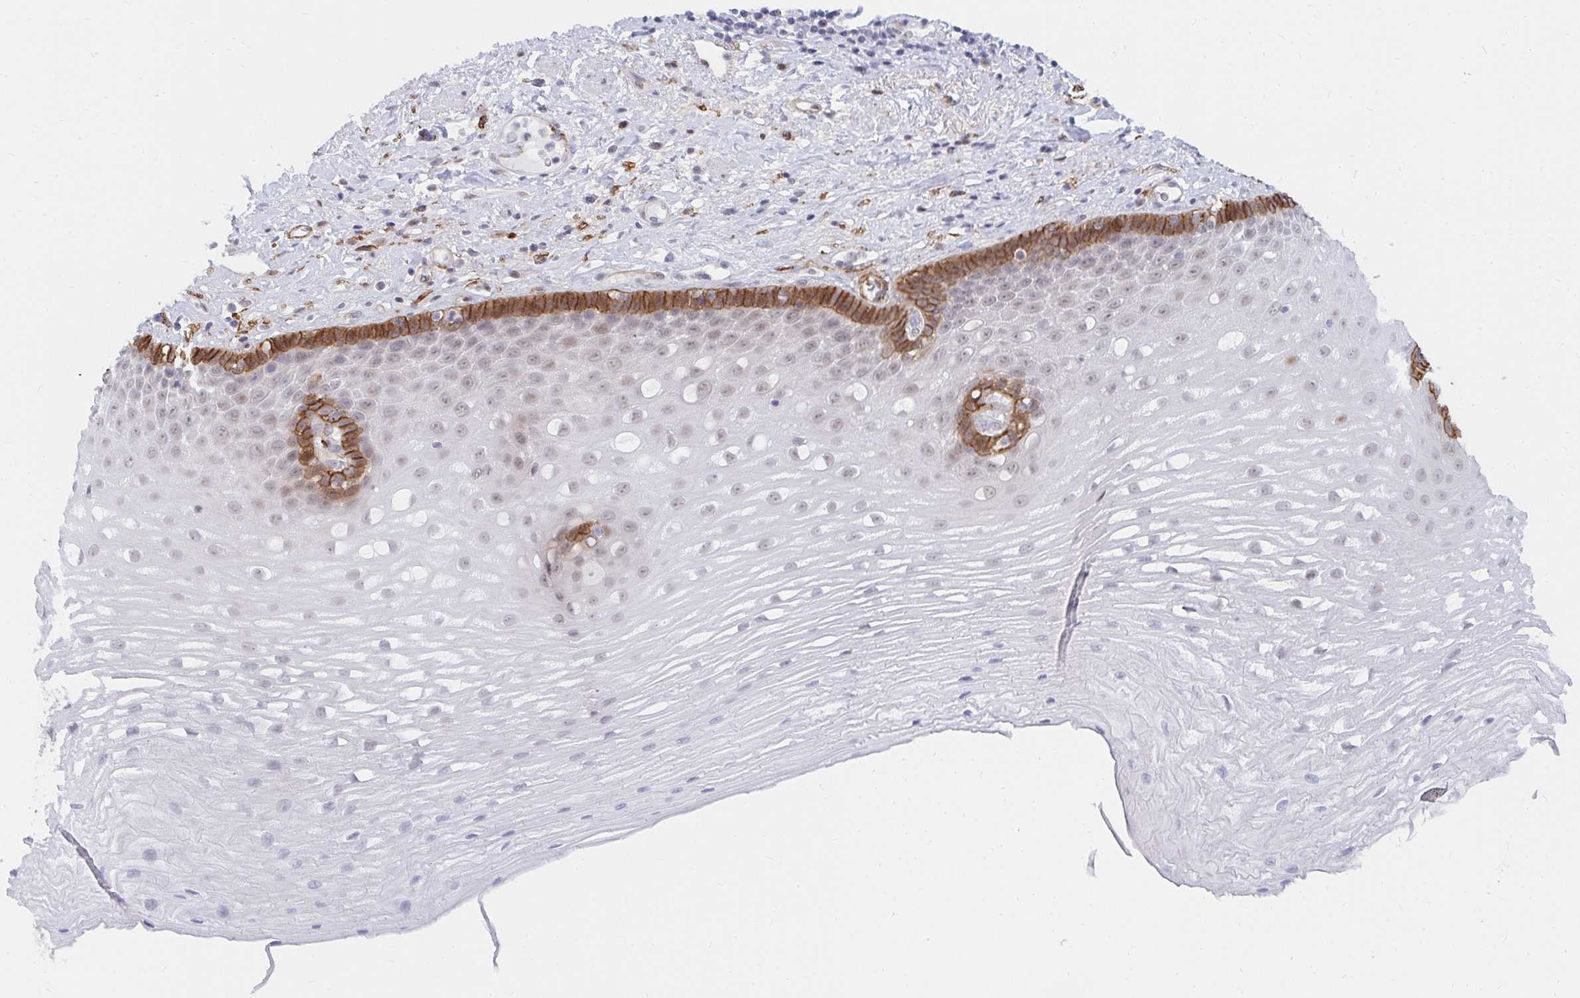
{"staining": {"intensity": "moderate", "quantity": "25%-75%", "location": "cytoplasmic/membranous,nuclear"}, "tissue": "esophagus", "cell_type": "Squamous epithelial cells", "image_type": "normal", "snomed": [{"axis": "morphology", "description": "Normal tissue, NOS"}, {"axis": "topography", "description": "Esophagus"}], "caption": "High-power microscopy captured an IHC micrograph of unremarkable esophagus, revealing moderate cytoplasmic/membranous,nuclear positivity in approximately 25%-75% of squamous epithelial cells.", "gene": "COL28A1", "patient": {"sex": "male", "age": 62}}